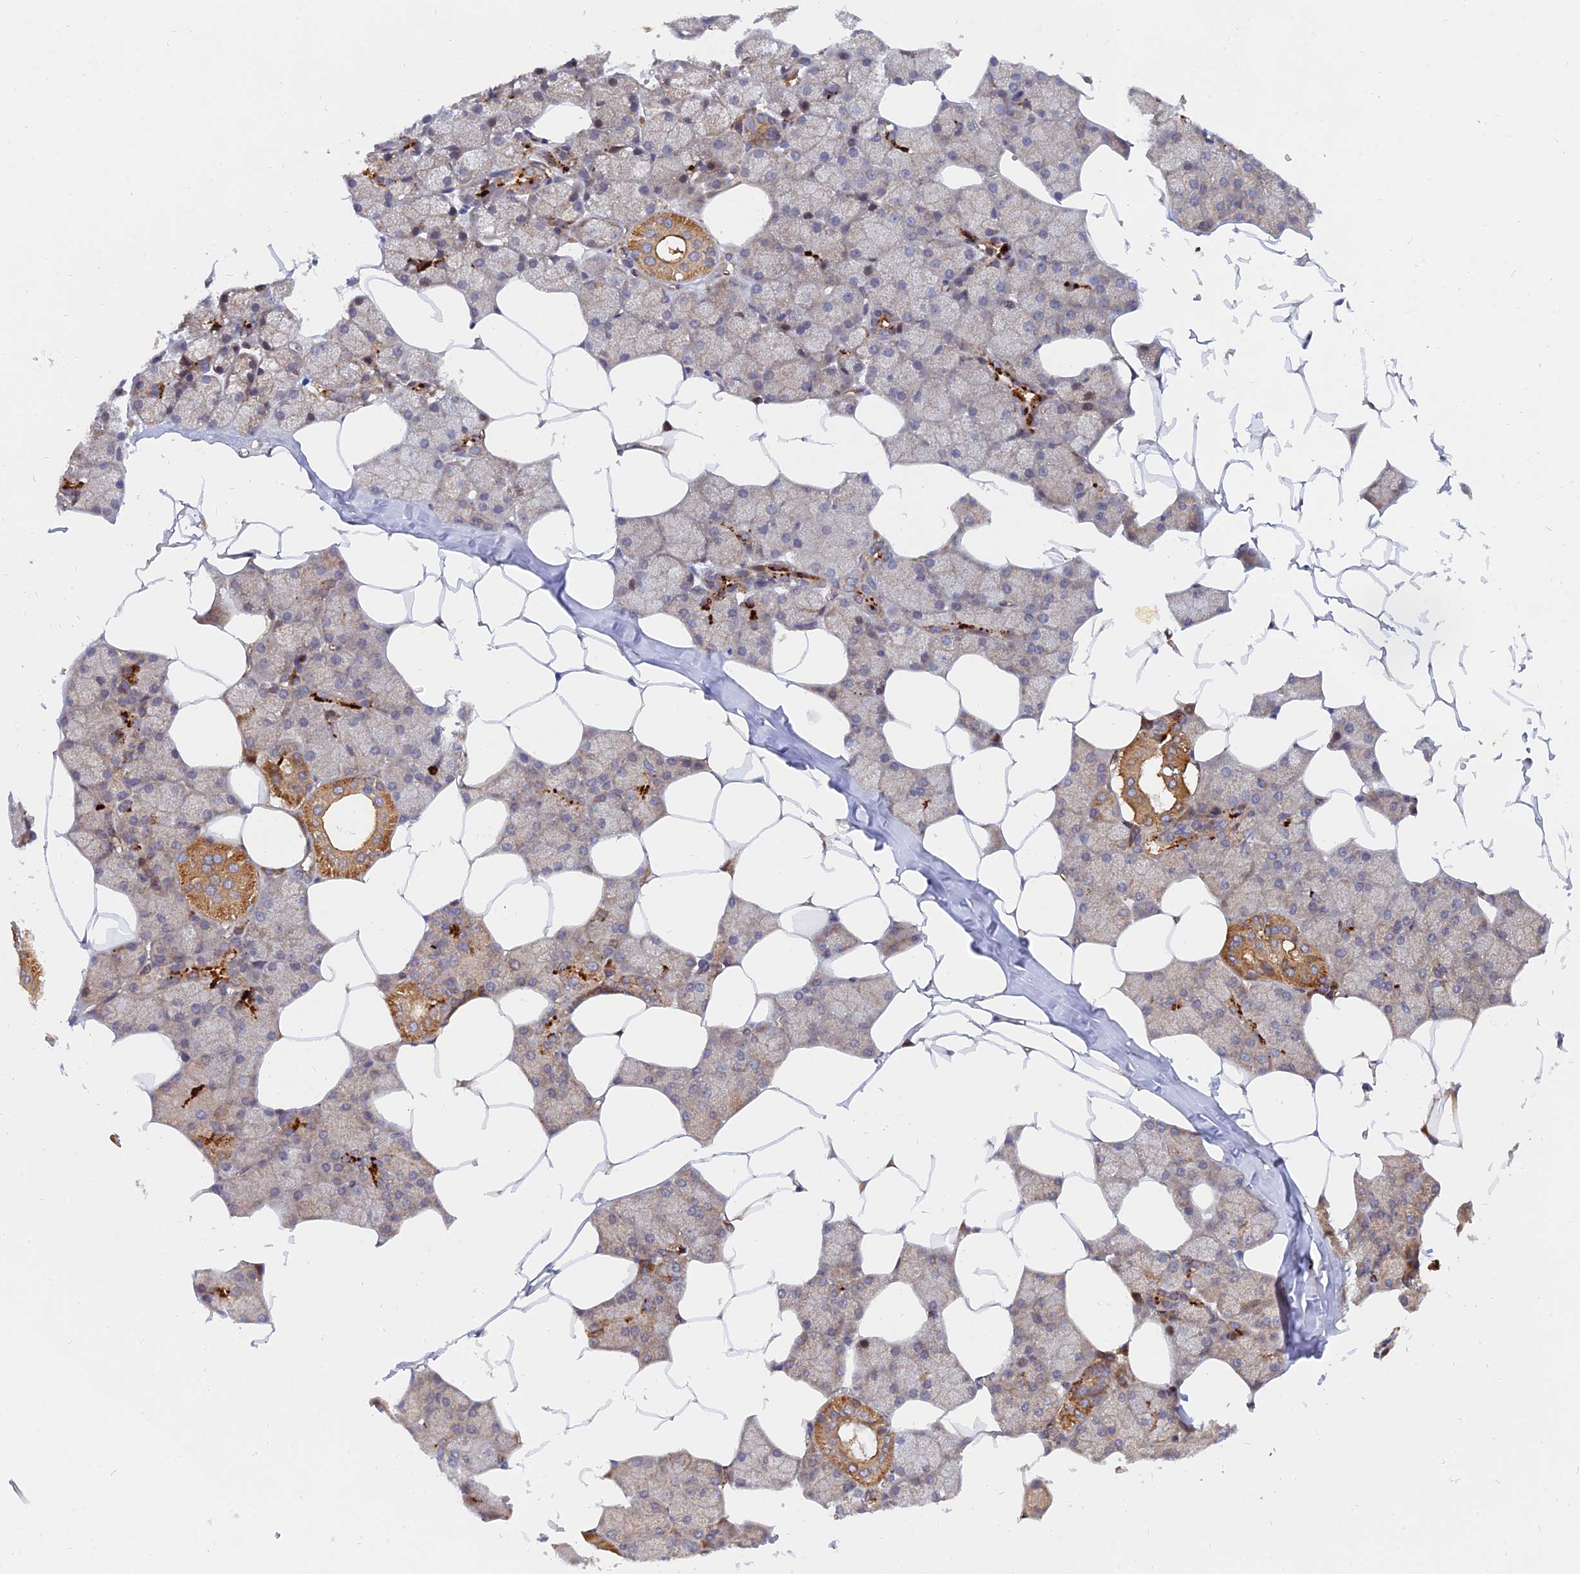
{"staining": {"intensity": "moderate", "quantity": "25%-75%", "location": "cytoplasmic/membranous,nuclear"}, "tissue": "salivary gland", "cell_type": "Glandular cells", "image_type": "normal", "snomed": [{"axis": "morphology", "description": "Normal tissue, NOS"}, {"axis": "topography", "description": "Salivary gland"}], "caption": "Brown immunohistochemical staining in unremarkable salivary gland exhibits moderate cytoplasmic/membranous,nuclear positivity in about 25%-75% of glandular cells.", "gene": "WDR41", "patient": {"sex": "male", "age": 62}}